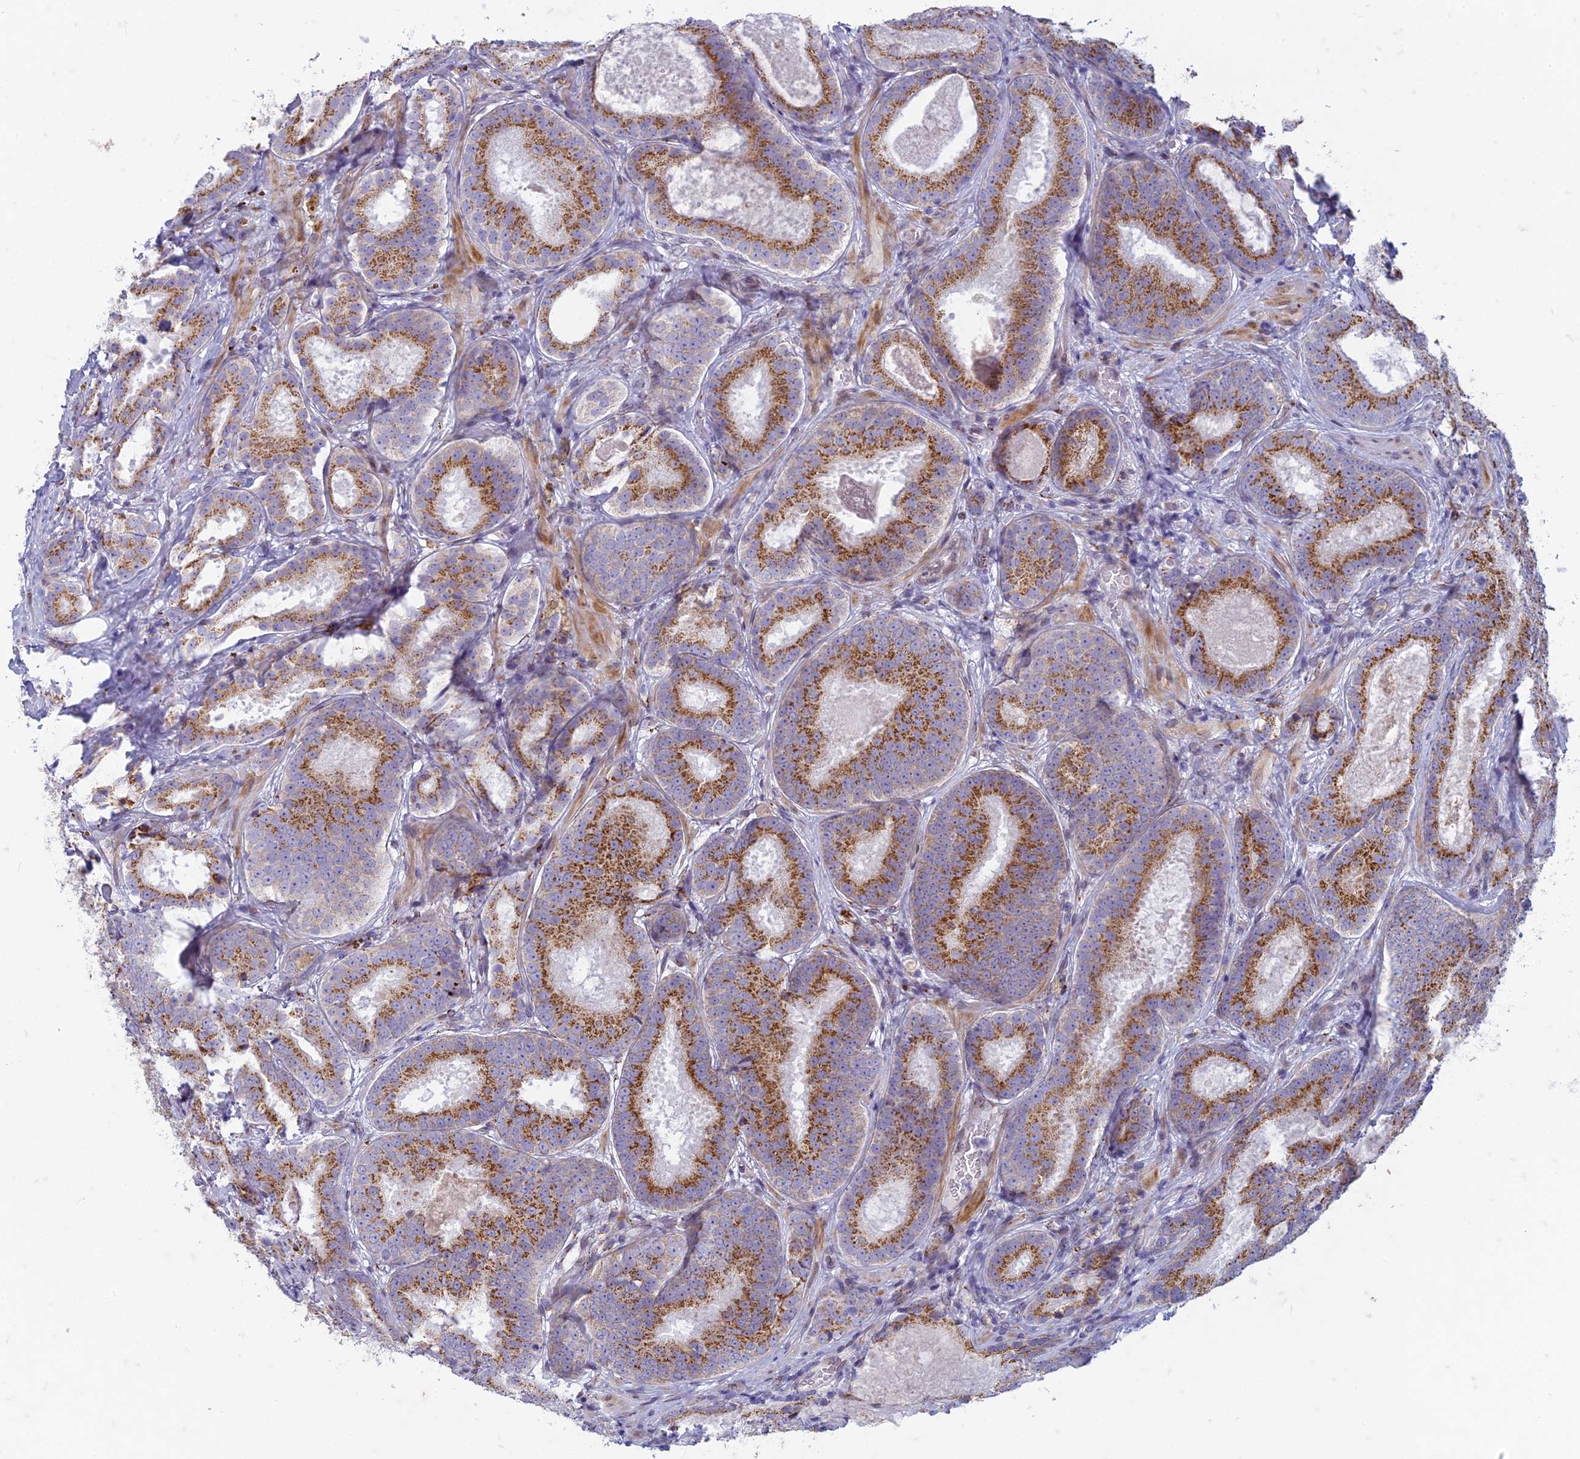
{"staining": {"intensity": "moderate", "quantity": ">75%", "location": "cytoplasmic/membranous"}, "tissue": "prostate cancer", "cell_type": "Tumor cells", "image_type": "cancer", "snomed": [{"axis": "morphology", "description": "Adenocarcinoma, High grade"}, {"axis": "topography", "description": "Prostate"}], "caption": "IHC micrograph of neoplastic tissue: human prostate high-grade adenocarcinoma stained using immunohistochemistry (IHC) reveals medium levels of moderate protein expression localized specifically in the cytoplasmic/membranous of tumor cells, appearing as a cytoplasmic/membranous brown color.", "gene": "FAM3C", "patient": {"sex": "male", "age": 57}}